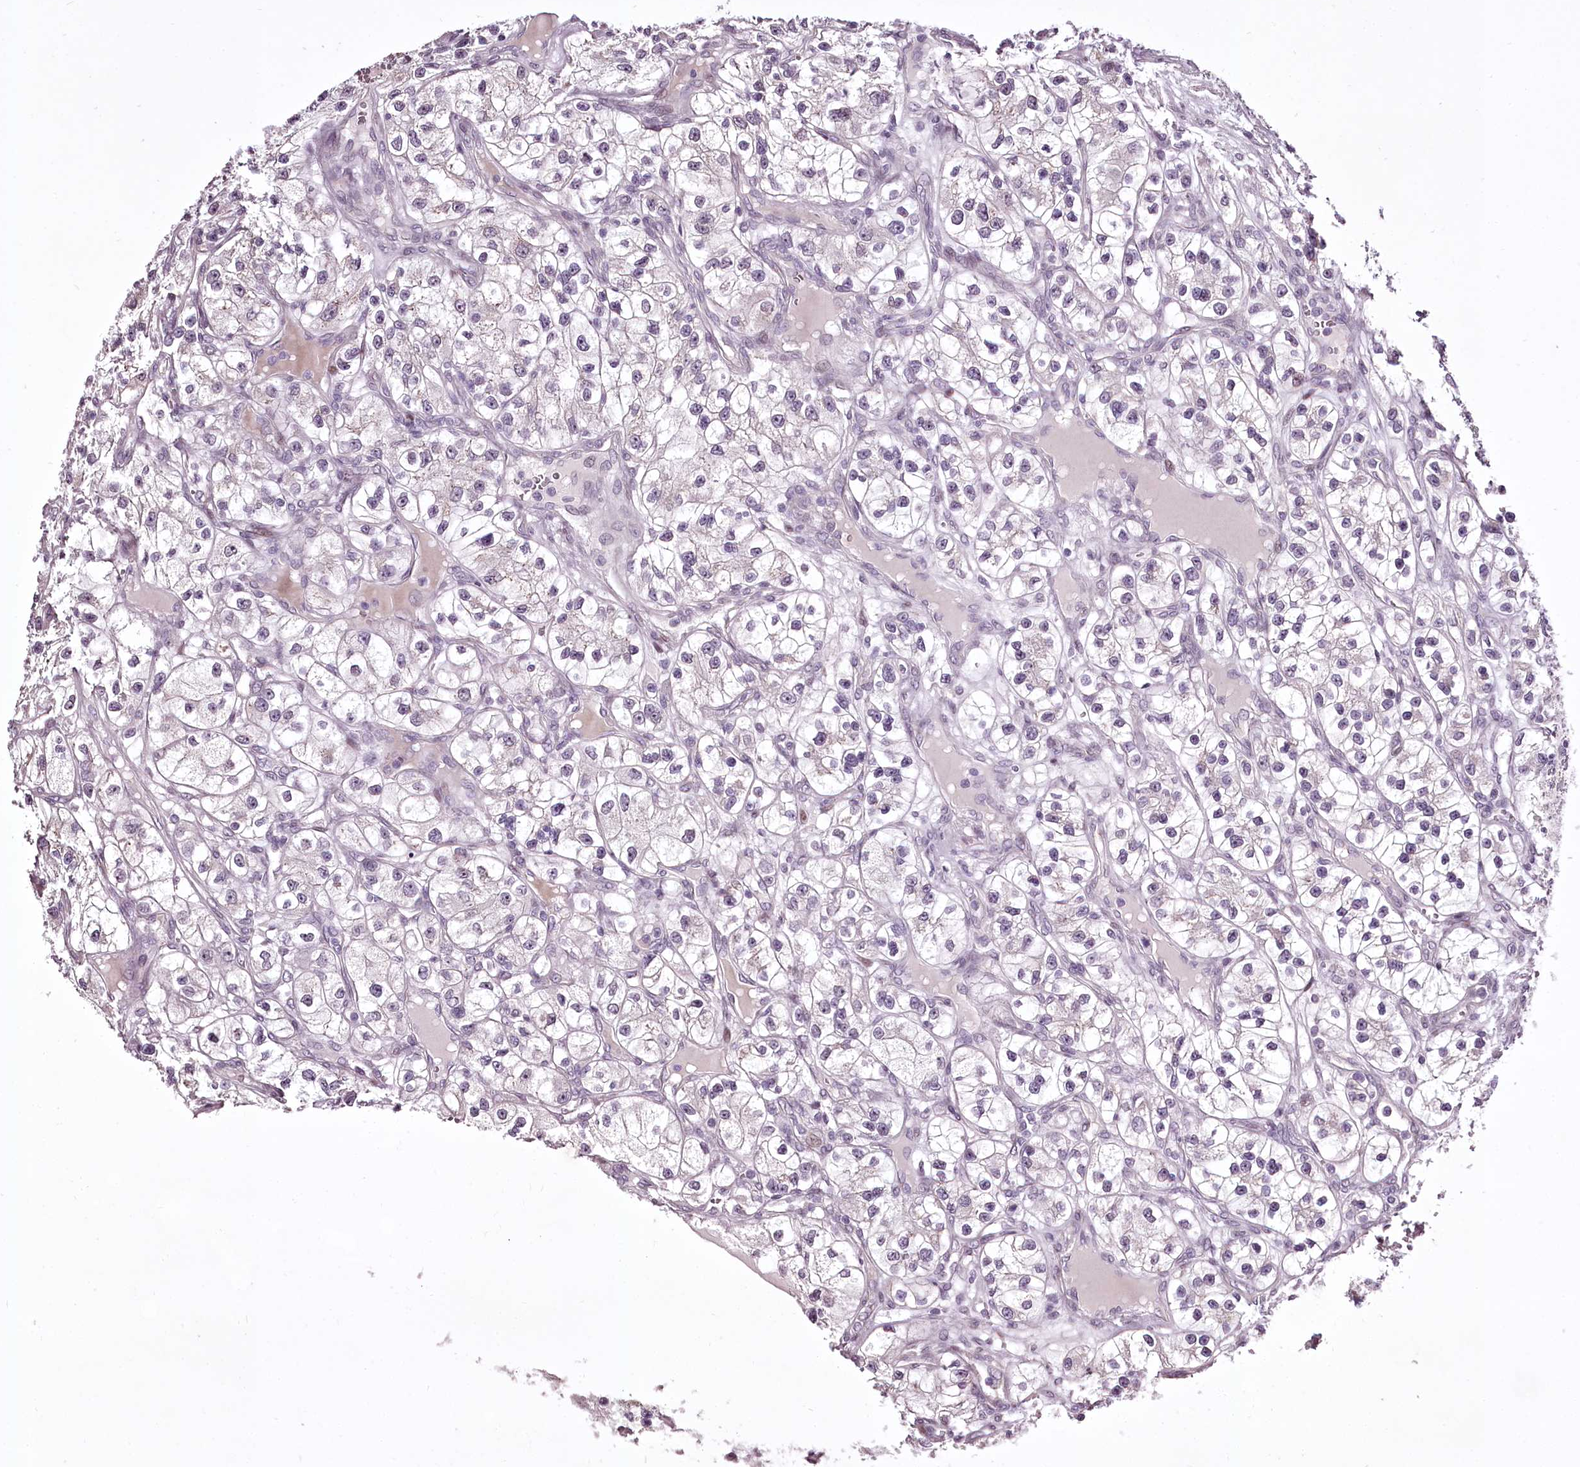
{"staining": {"intensity": "weak", "quantity": "<25%", "location": "nuclear"}, "tissue": "renal cancer", "cell_type": "Tumor cells", "image_type": "cancer", "snomed": [{"axis": "morphology", "description": "Adenocarcinoma, NOS"}, {"axis": "topography", "description": "Kidney"}], "caption": "There is no significant staining in tumor cells of renal adenocarcinoma. (Stains: DAB (3,3'-diaminobenzidine) IHC with hematoxylin counter stain, Microscopy: brightfield microscopy at high magnification).", "gene": "C1orf56", "patient": {"sex": "female", "age": 57}}